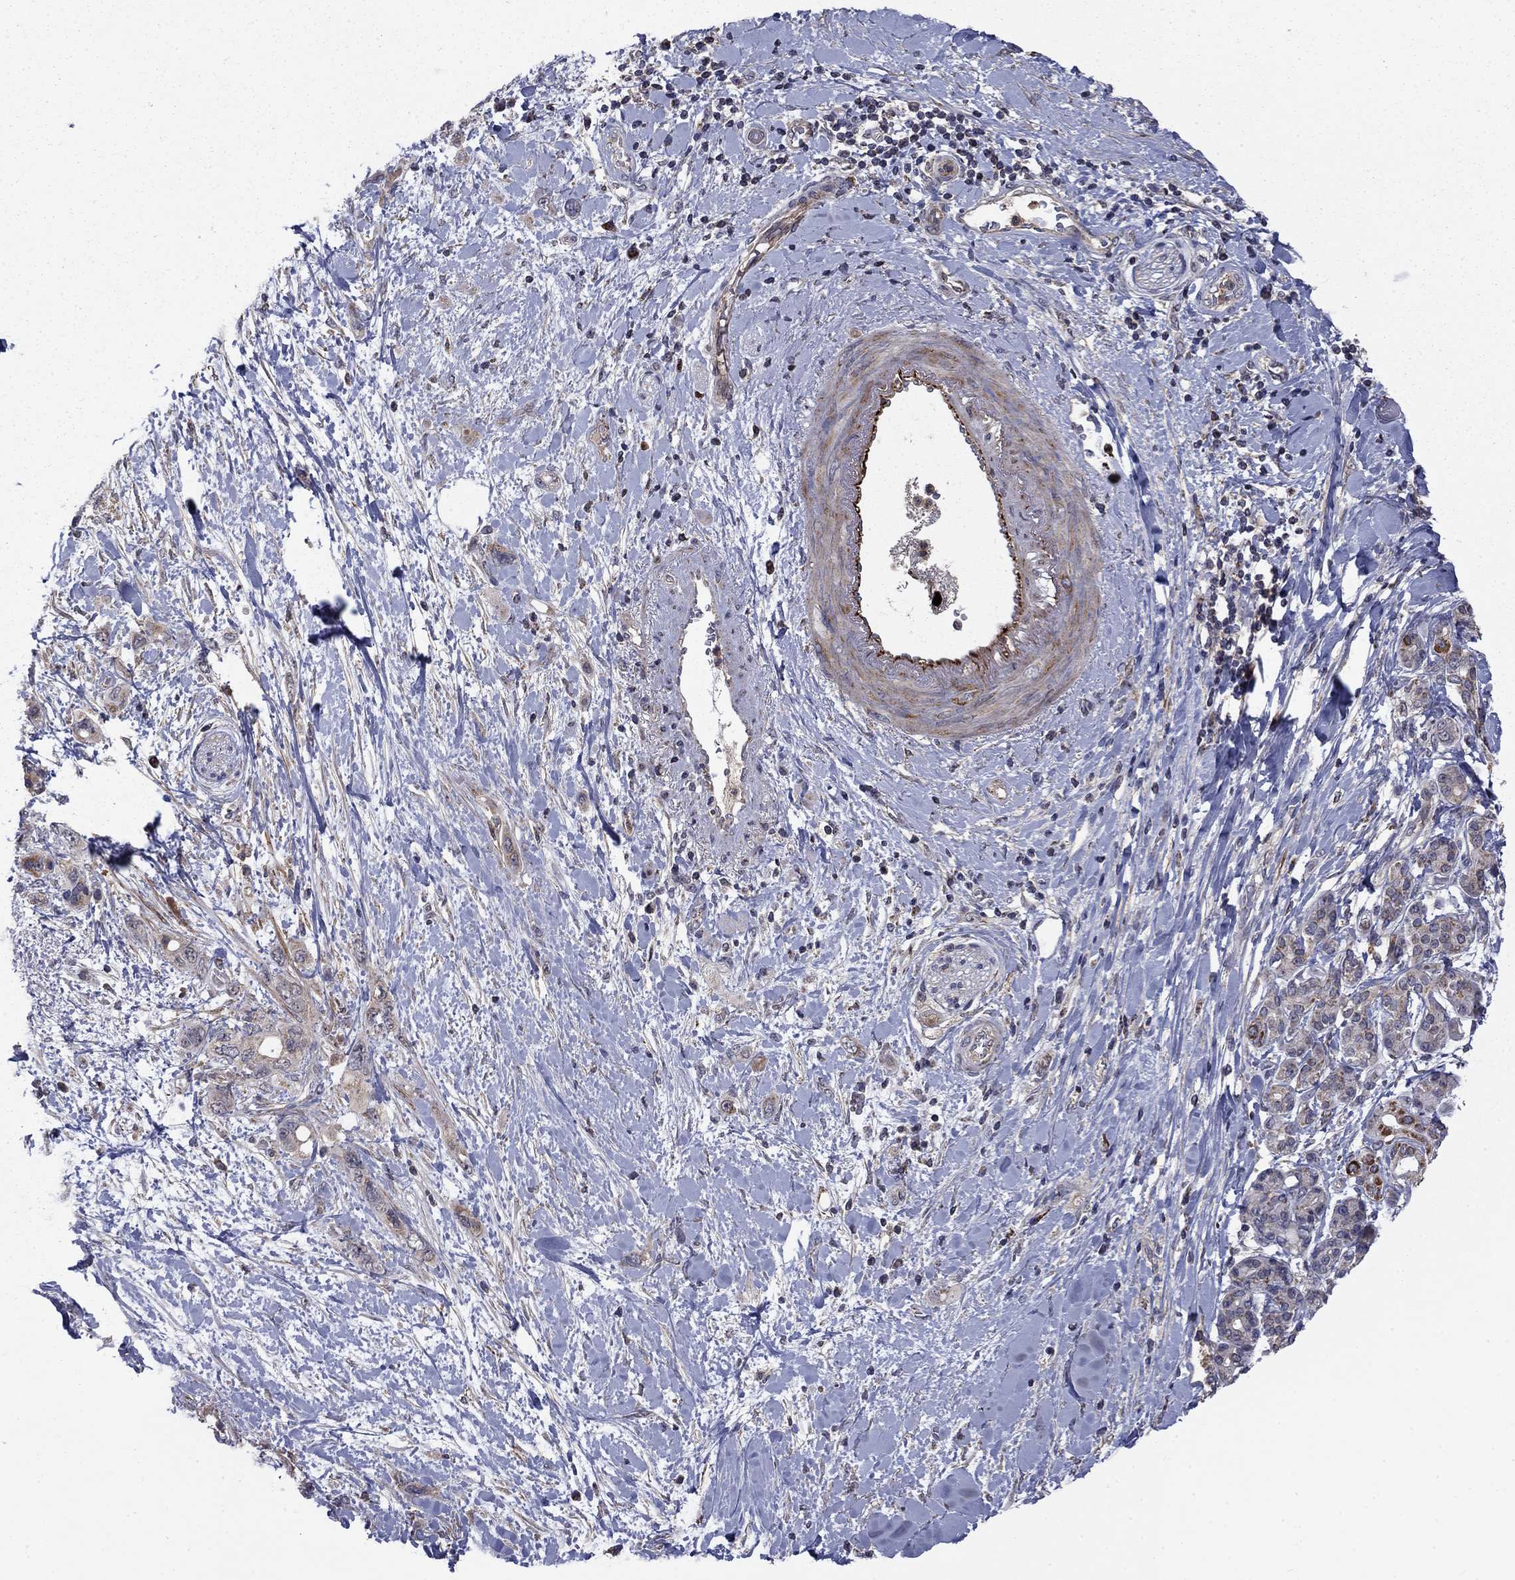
{"staining": {"intensity": "negative", "quantity": "none", "location": "none"}, "tissue": "pancreatic cancer", "cell_type": "Tumor cells", "image_type": "cancer", "snomed": [{"axis": "morphology", "description": "Adenocarcinoma, NOS"}, {"axis": "topography", "description": "Pancreas"}], "caption": "The micrograph shows no staining of tumor cells in pancreatic adenocarcinoma.", "gene": "DOP1B", "patient": {"sex": "female", "age": 56}}